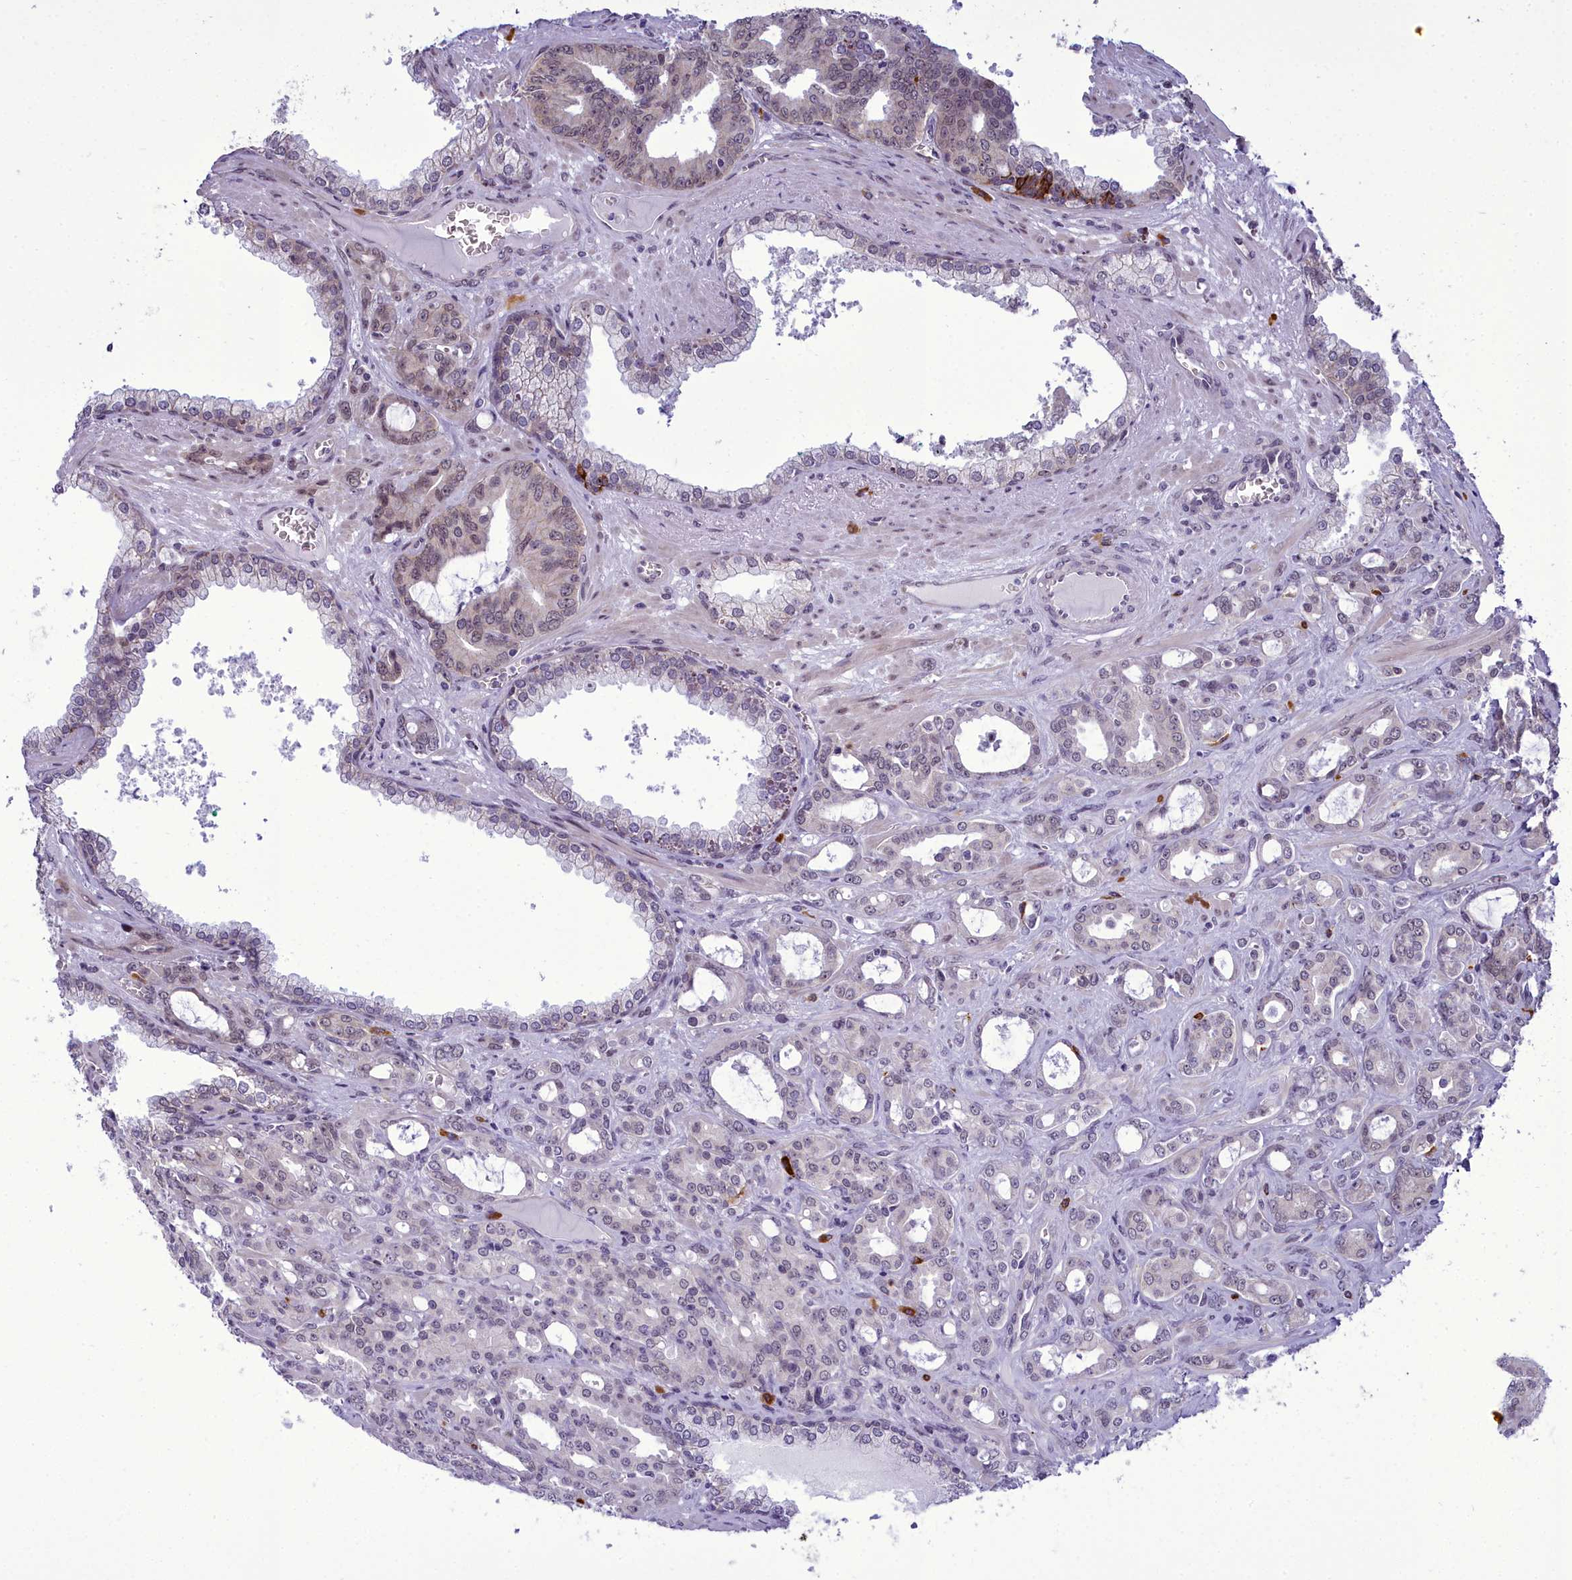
{"staining": {"intensity": "weak", "quantity": "25%-75%", "location": "nuclear"}, "tissue": "prostate cancer", "cell_type": "Tumor cells", "image_type": "cancer", "snomed": [{"axis": "morphology", "description": "Adenocarcinoma, High grade"}, {"axis": "topography", "description": "Prostate"}], "caption": "Immunohistochemistry (IHC) of prostate cancer (adenocarcinoma (high-grade)) reveals low levels of weak nuclear expression in about 25%-75% of tumor cells.", "gene": "CEACAM19", "patient": {"sex": "male", "age": 72}}